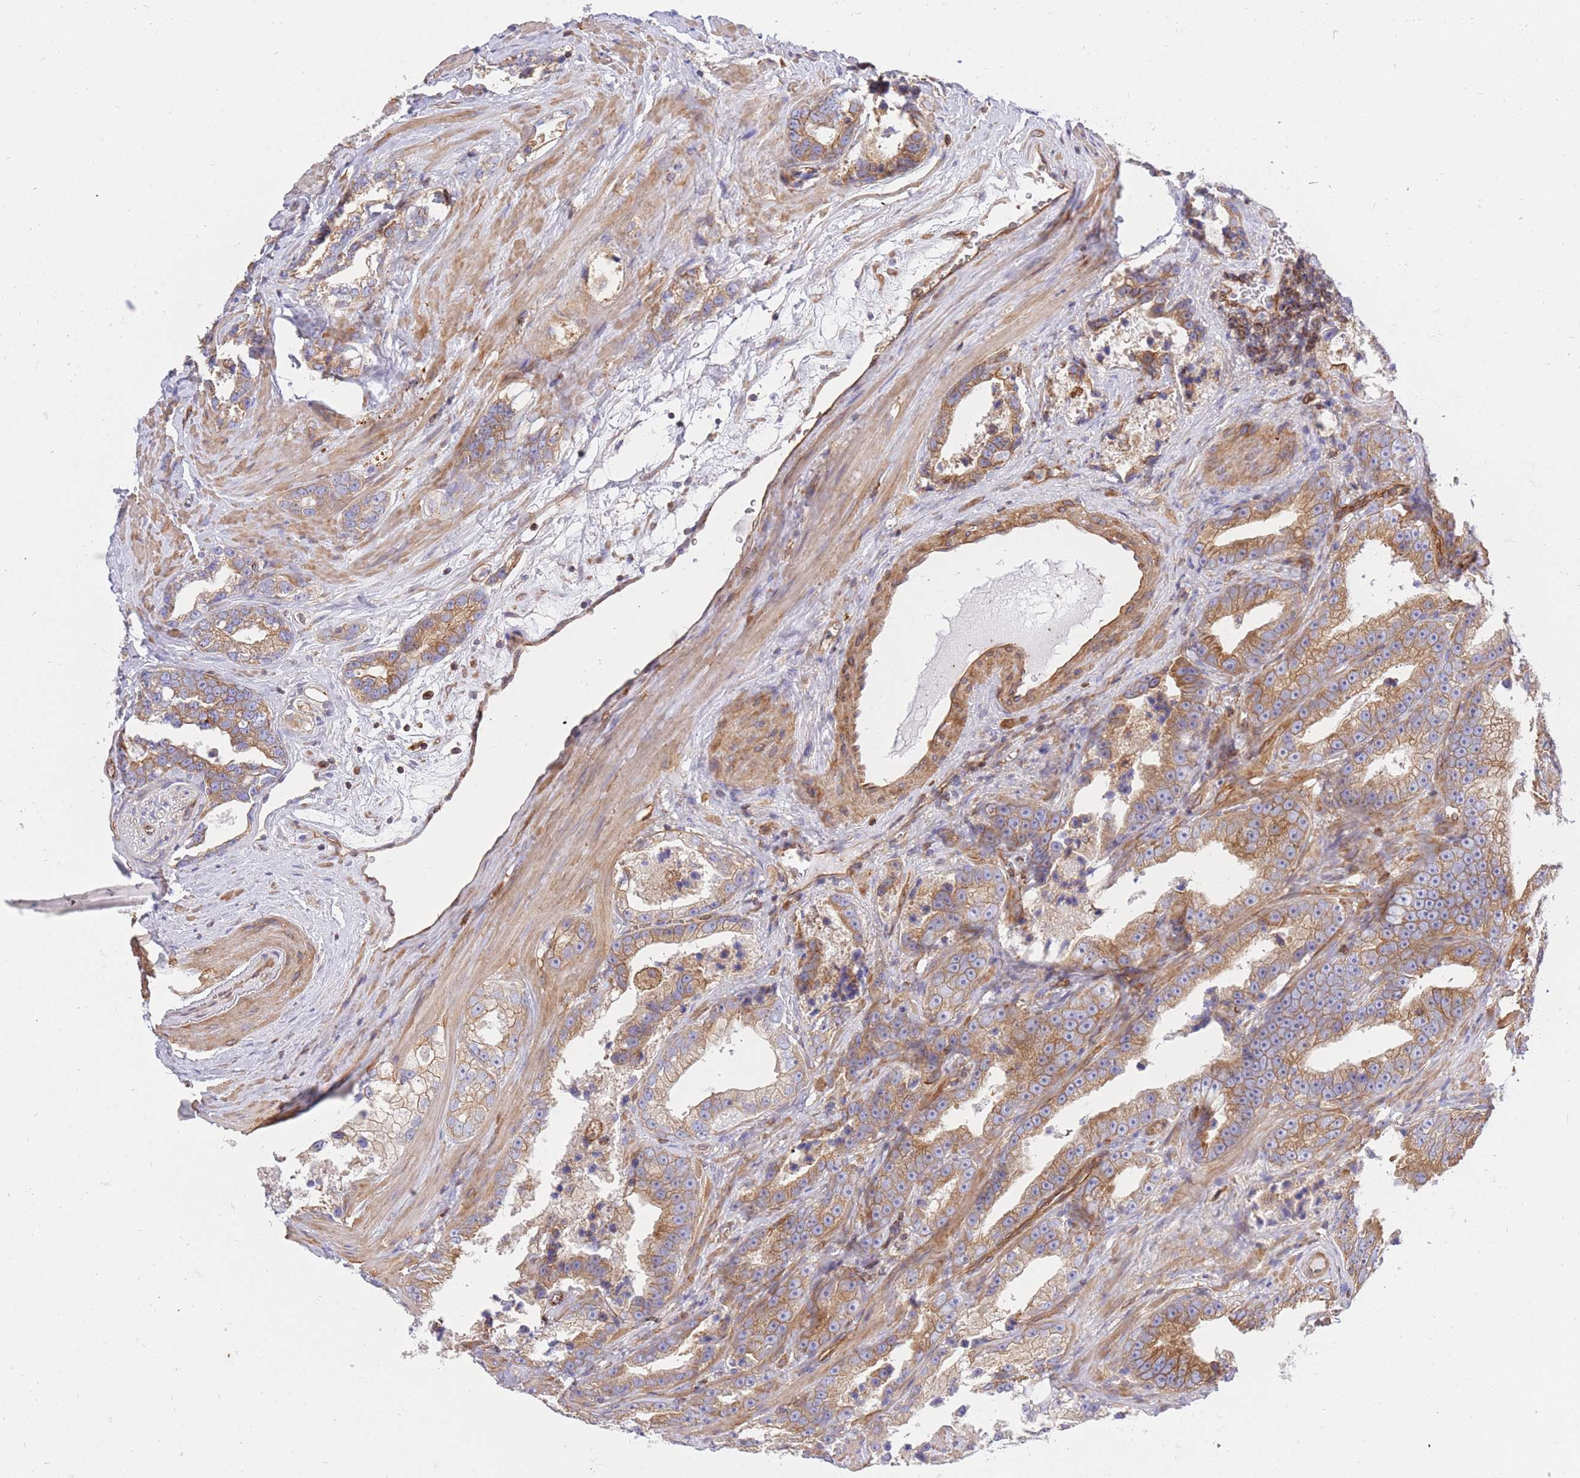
{"staining": {"intensity": "moderate", "quantity": ">75%", "location": "cytoplasmic/membranous"}, "tissue": "prostate cancer", "cell_type": "Tumor cells", "image_type": "cancer", "snomed": [{"axis": "morphology", "description": "Adenocarcinoma, High grade"}, {"axis": "topography", "description": "Prostate"}], "caption": "The image shows staining of prostate cancer (high-grade adenocarcinoma), revealing moderate cytoplasmic/membranous protein expression (brown color) within tumor cells. Nuclei are stained in blue.", "gene": "REM1", "patient": {"sex": "male", "age": 62}}